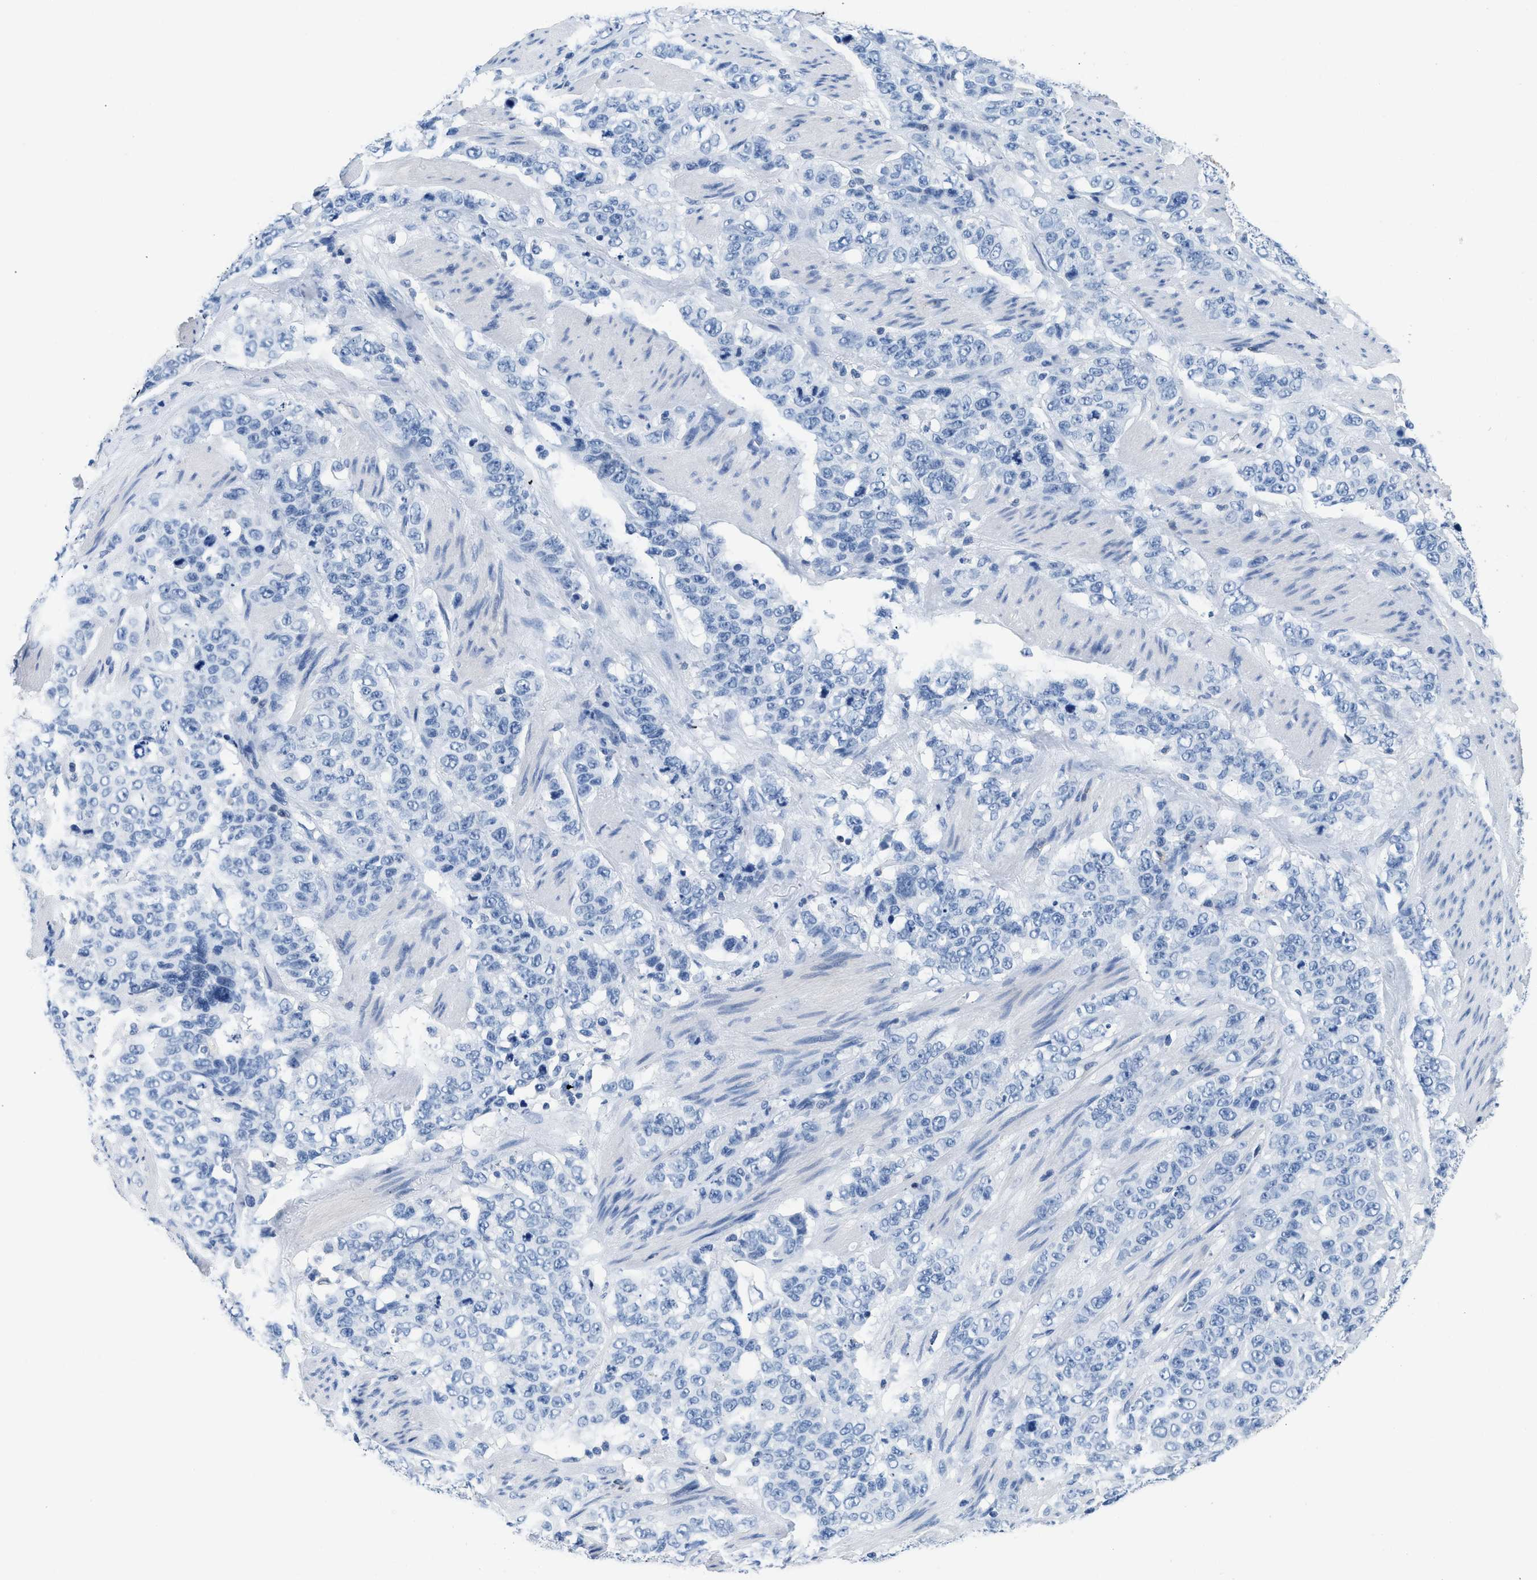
{"staining": {"intensity": "negative", "quantity": "none", "location": "none"}, "tissue": "stomach cancer", "cell_type": "Tumor cells", "image_type": "cancer", "snomed": [{"axis": "morphology", "description": "Adenocarcinoma, NOS"}, {"axis": "topography", "description": "Stomach"}], "caption": "Tumor cells show no significant expression in stomach adenocarcinoma.", "gene": "NFATC2", "patient": {"sex": "male", "age": 48}}